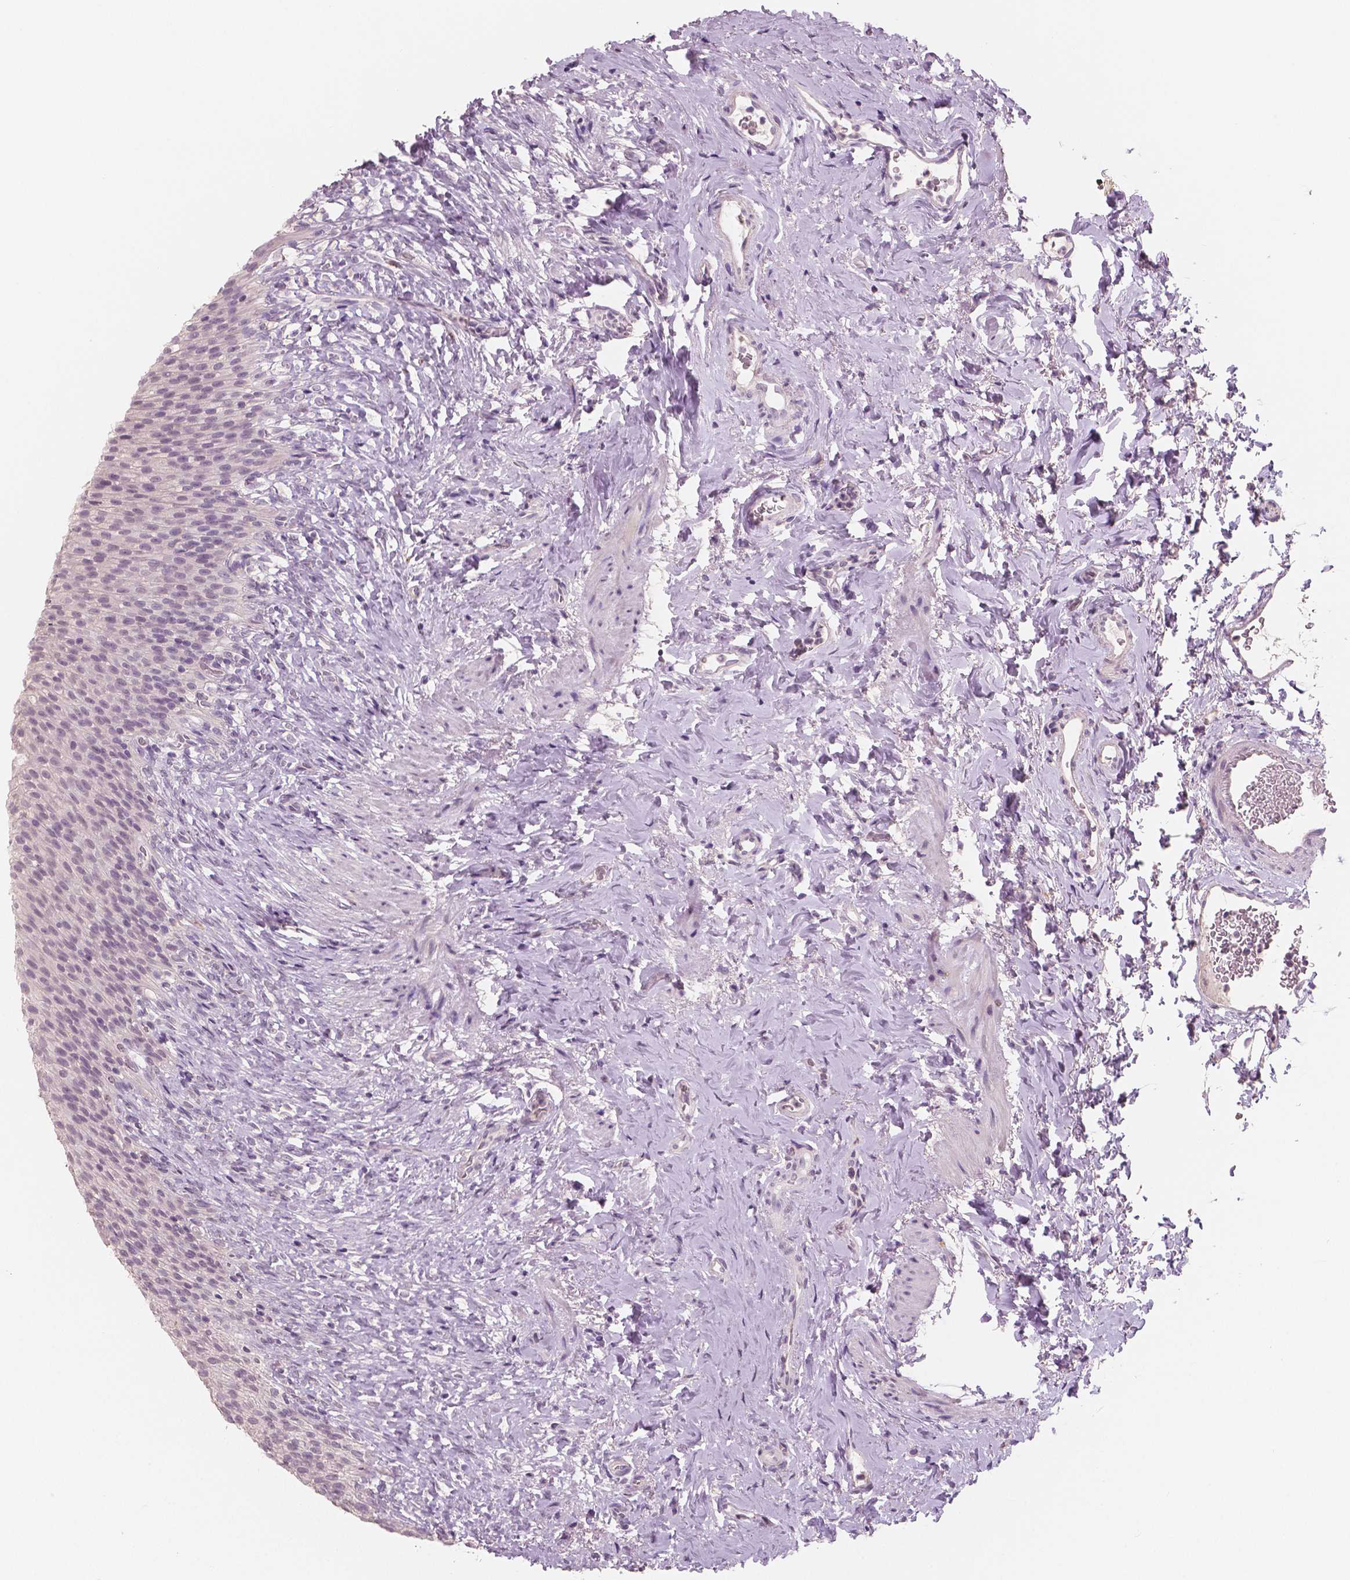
{"staining": {"intensity": "negative", "quantity": "none", "location": "none"}, "tissue": "urinary bladder", "cell_type": "Urothelial cells", "image_type": "normal", "snomed": [{"axis": "morphology", "description": "Normal tissue, NOS"}, {"axis": "topography", "description": "Urinary bladder"}, {"axis": "topography", "description": "Prostate"}], "caption": "This is a micrograph of immunohistochemistry (IHC) staining of benign urinary bladder, which shows no positivity in urothelial cells. (DAB (3,3'-diaminobenzidine) immunohistochemistry visualized using brightfield microscopy, high magnification).", "gene": "NECAB1", "patient": {"sex": "male", "age": 76}}